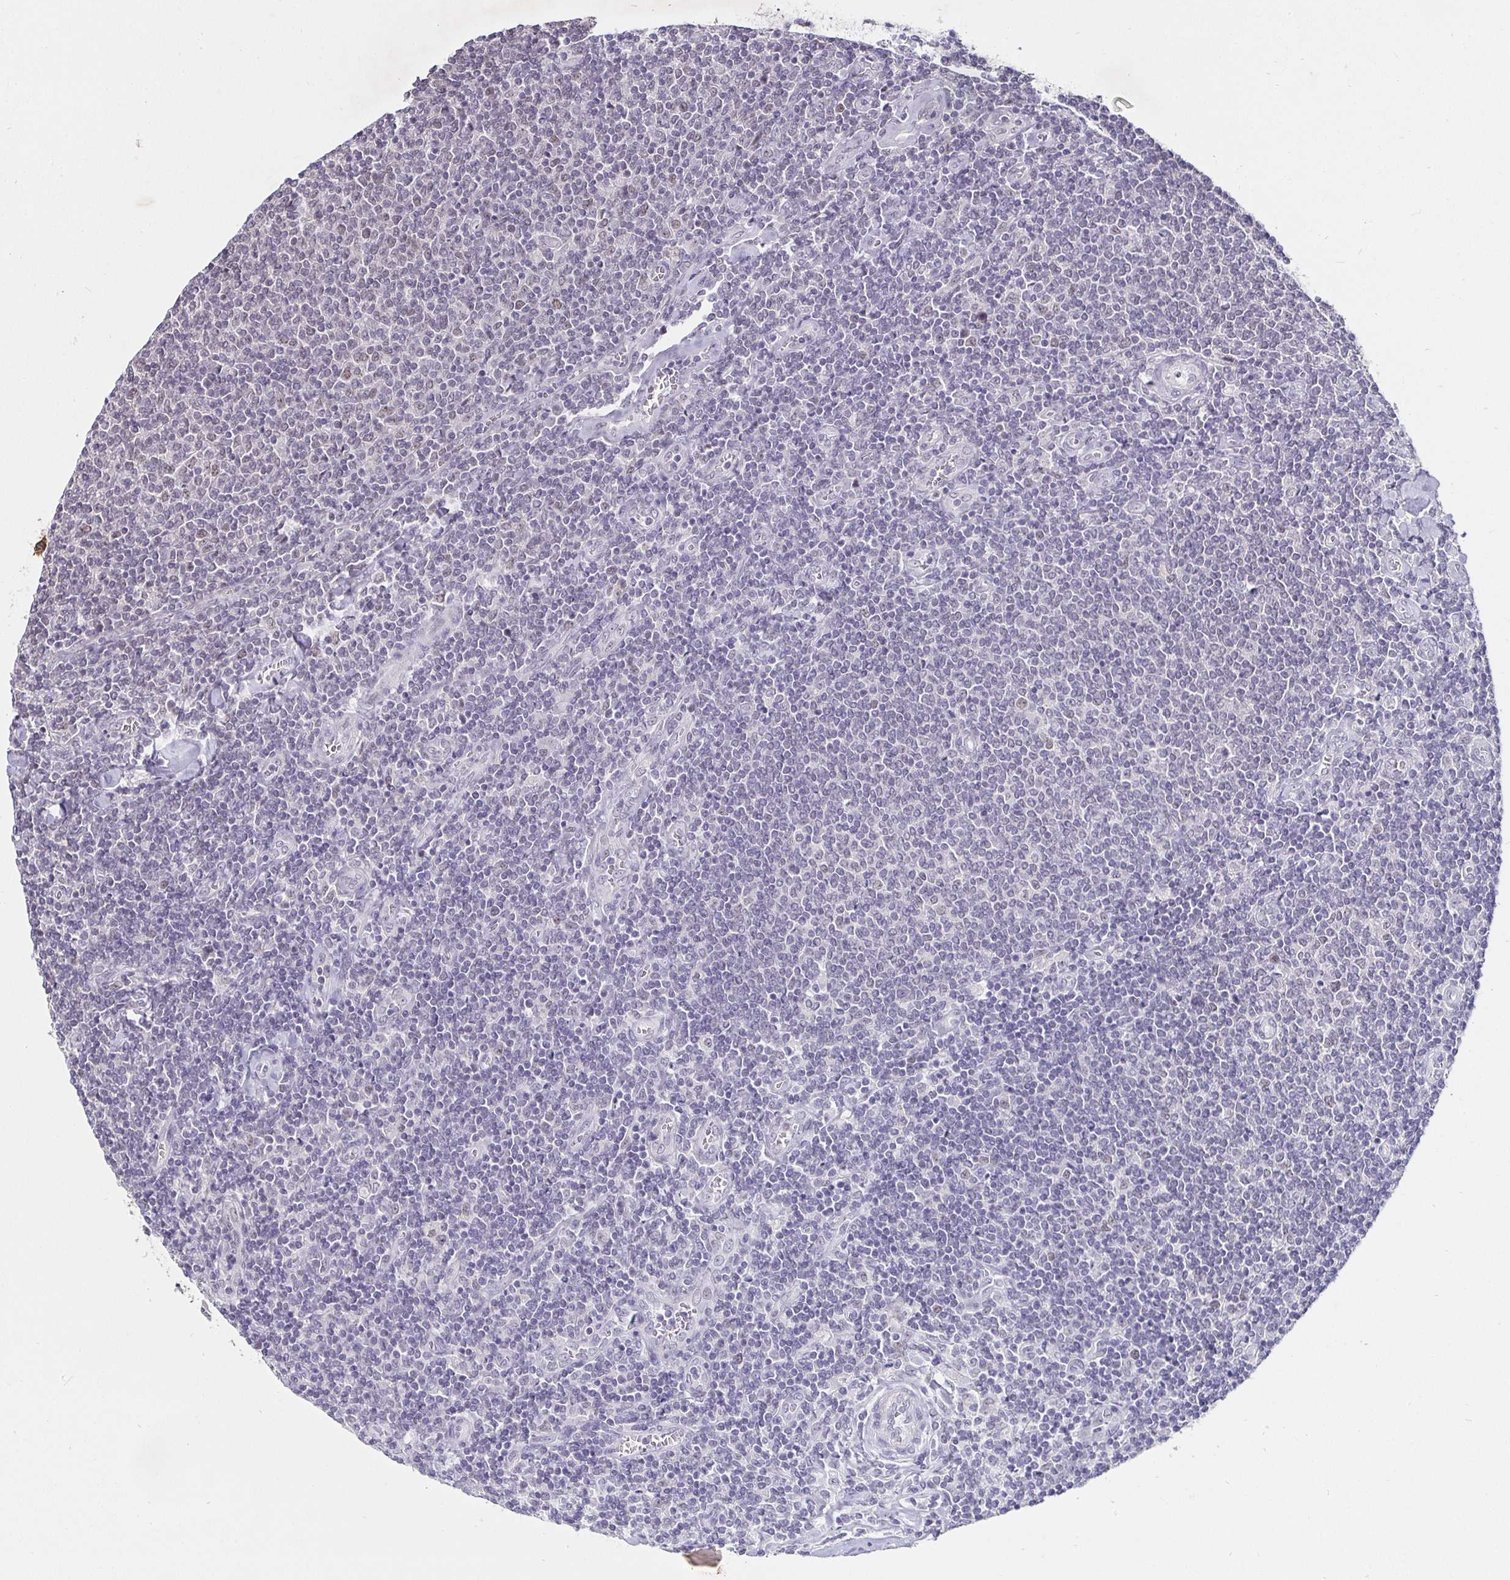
{"staining": {"intensity": "negative", "quantity": "none", "location": "none"}, "tissue": "lymphoma", "cell_type": "Tumor cells", "image_type": "cancer", "snomed": [{"axis": "morphology", "description": "Malignant lymphoma, non-Hodgkin's type, Low grade"}, {"axis": "topography", "description": "Lymph node"}], "caption": "Micrograph shows no protein staining in tumor cells of low-grade malignant lymphoma, non-Hodgkin's type tissue. (IHC, brightfield microscopy, high magnification).", "gene": "MLH1", "patient": {"sex": "male", "age": 52}}